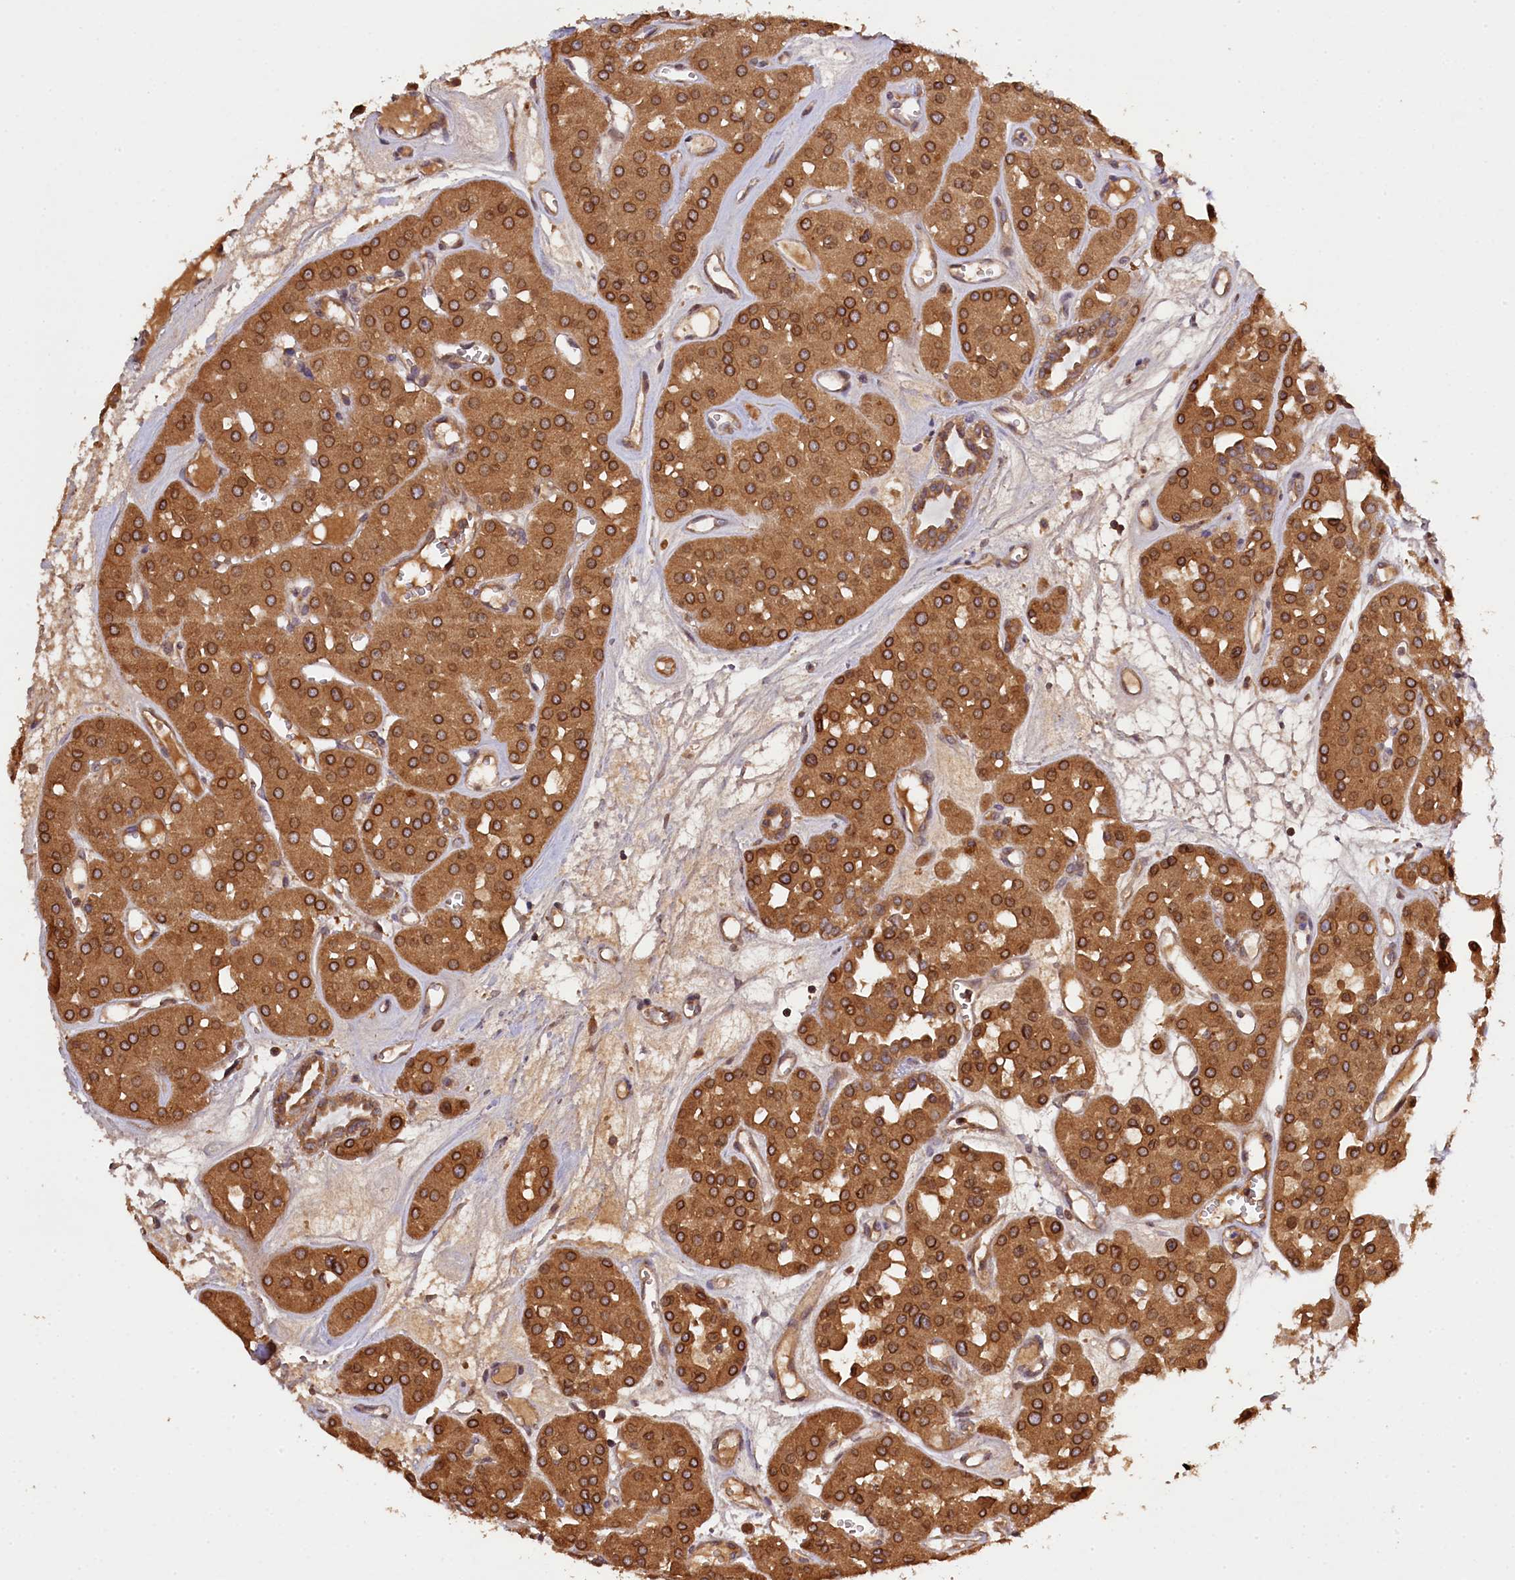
{"staining": {"intensity": "moderate", "quantity": ">75%", "location": "cytoplasmic/membranous"}, "tissue": "renal cancer", "cell_type": "Tumor cells", "image_type": "cancer", "snomed": [{"axis": "morphology", "description": "Carcinoma, NOS"}, {"axis": "topography", "description": "Kidney"}], "caption": "Renal cancer (carcinoma) was stained to show a protein in brown. There is medium levels of moderate cytoplasmic/membranous expression in approximately >75% of tumor cells.", "gene": "KLC2", "patient": {"sex": "female", "age": 75}}